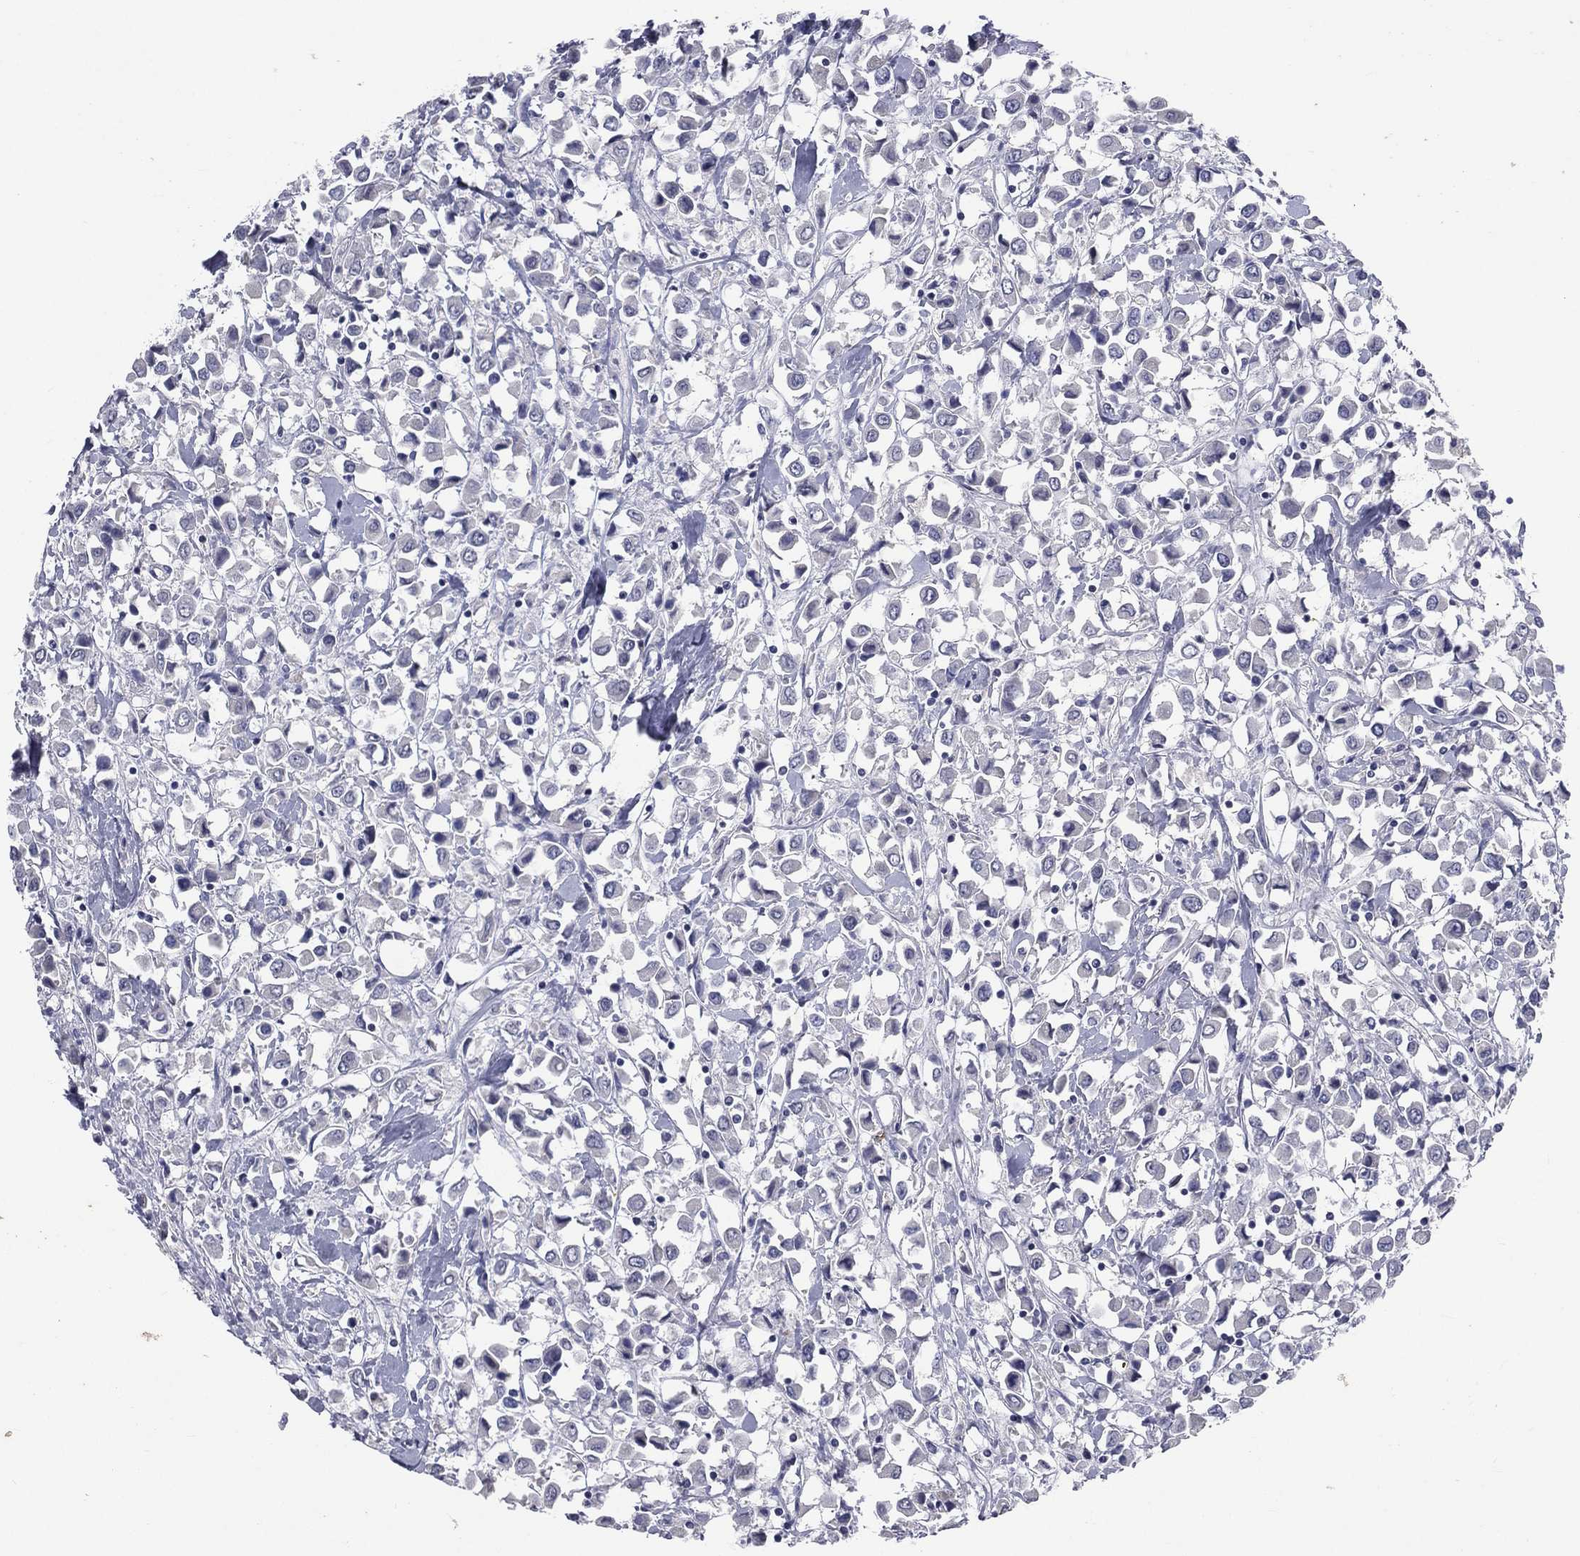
{"staining": {"intensity": "negative", "quantity": "none", "location": "none"}, "tissue": "breast cancer", "cell_type": "Tumor cells", "image_type": "cancer", "snomed": [{"axis": "morphology", "description": "Duct carcinoma"}, {"axis": "topography", "description": "Breast"}], "caption": "There is no significant expression in tumor cells of breast cancer (invasive ductal carcinoma).", "gene": "IFT27", "patient": {"sex": "female", "age": 61}}